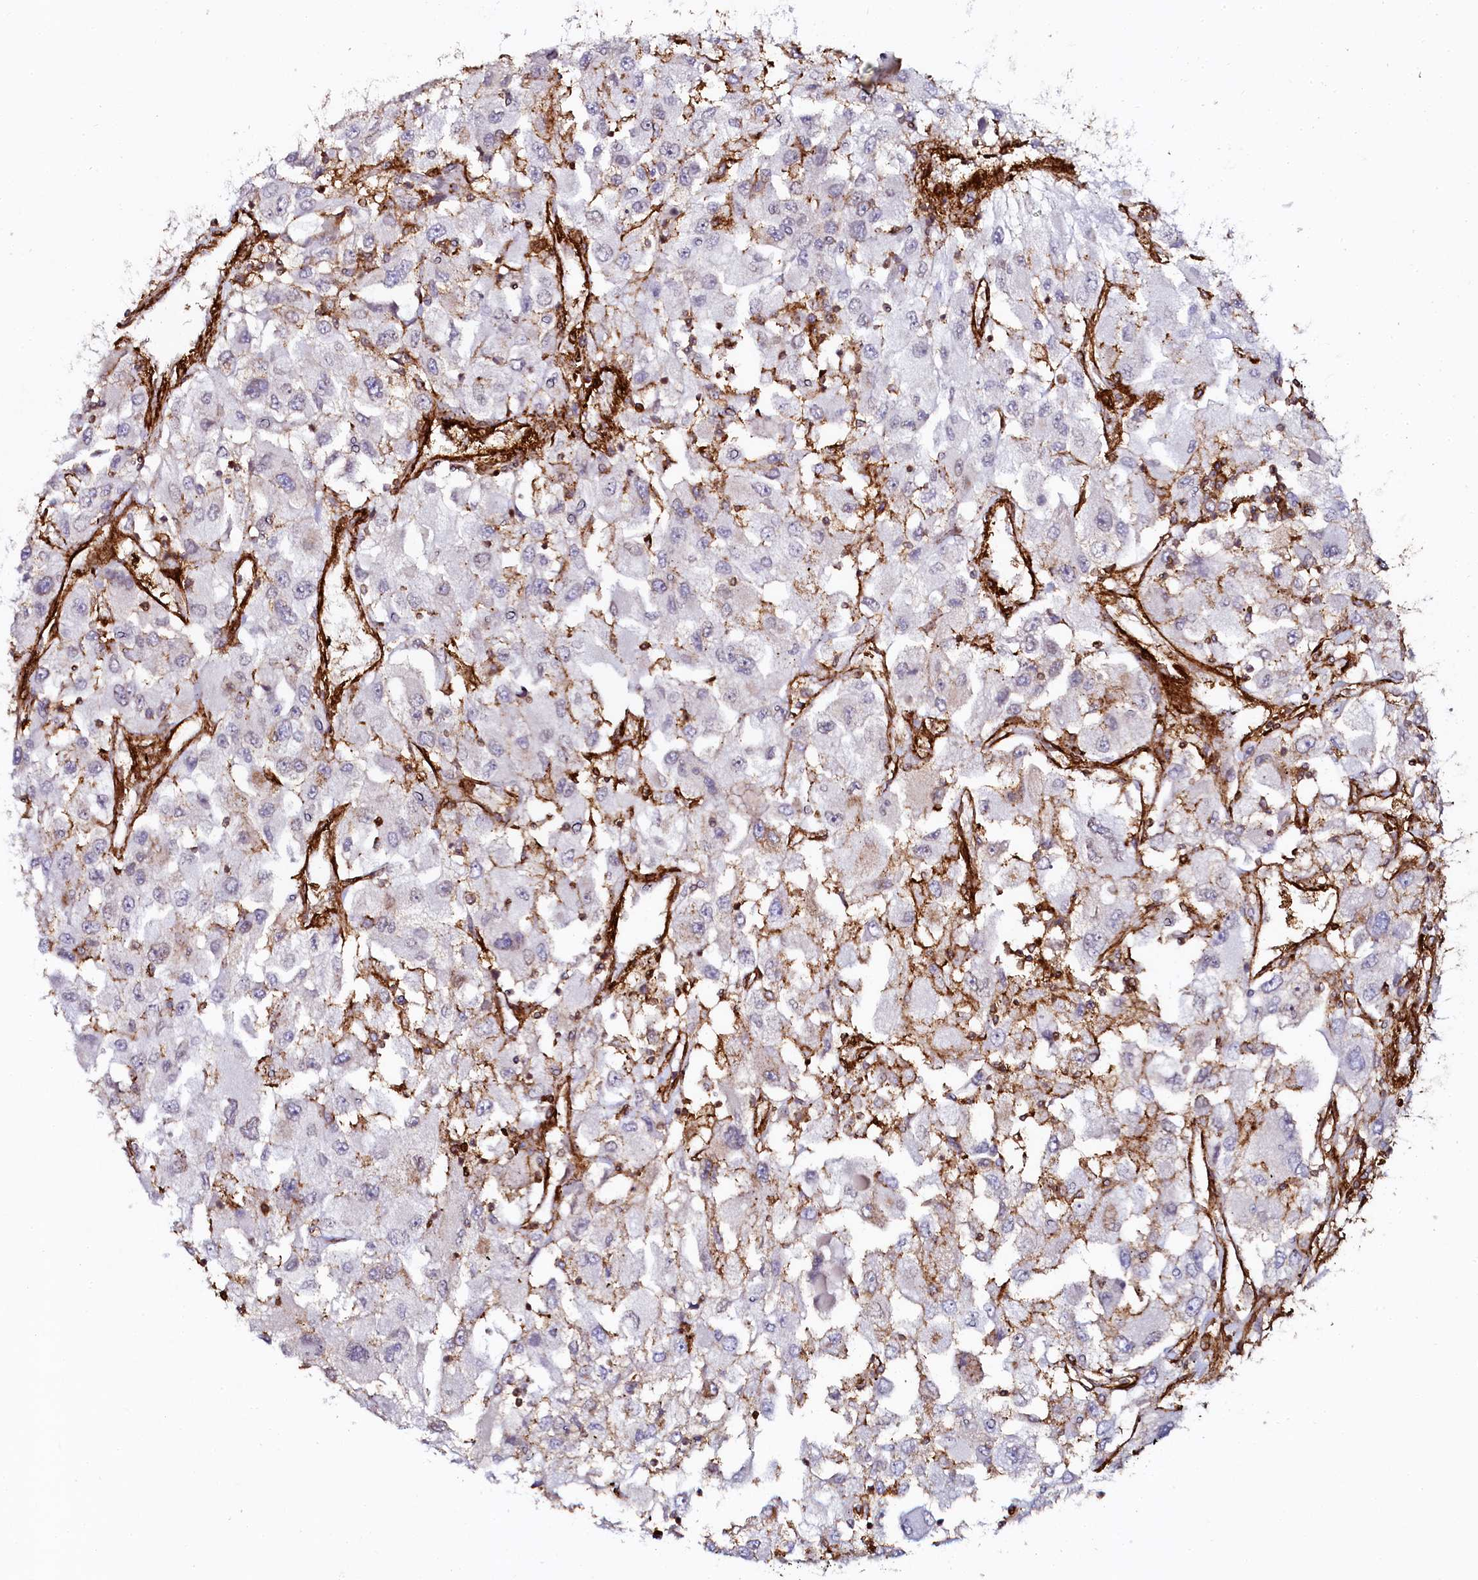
{"staining": {"intensity": "negative", "quantity": "none", "location": "none"}, "tissue": "renal cancer", "cell_type": "Tumor cells", "image_type": "cancer", "snomed": [{"axis": "morphology", "description": "Adenocarcinoma, NOS"}, {"axis": "topography", "description": "Kidney"}], "caption": "The image displays no staining of tumor cells in adenocarcinoma (renal). Nuclei are stained in blue.", "gene": "AAAS", "patient": {"sex": "female", "age": 52}}